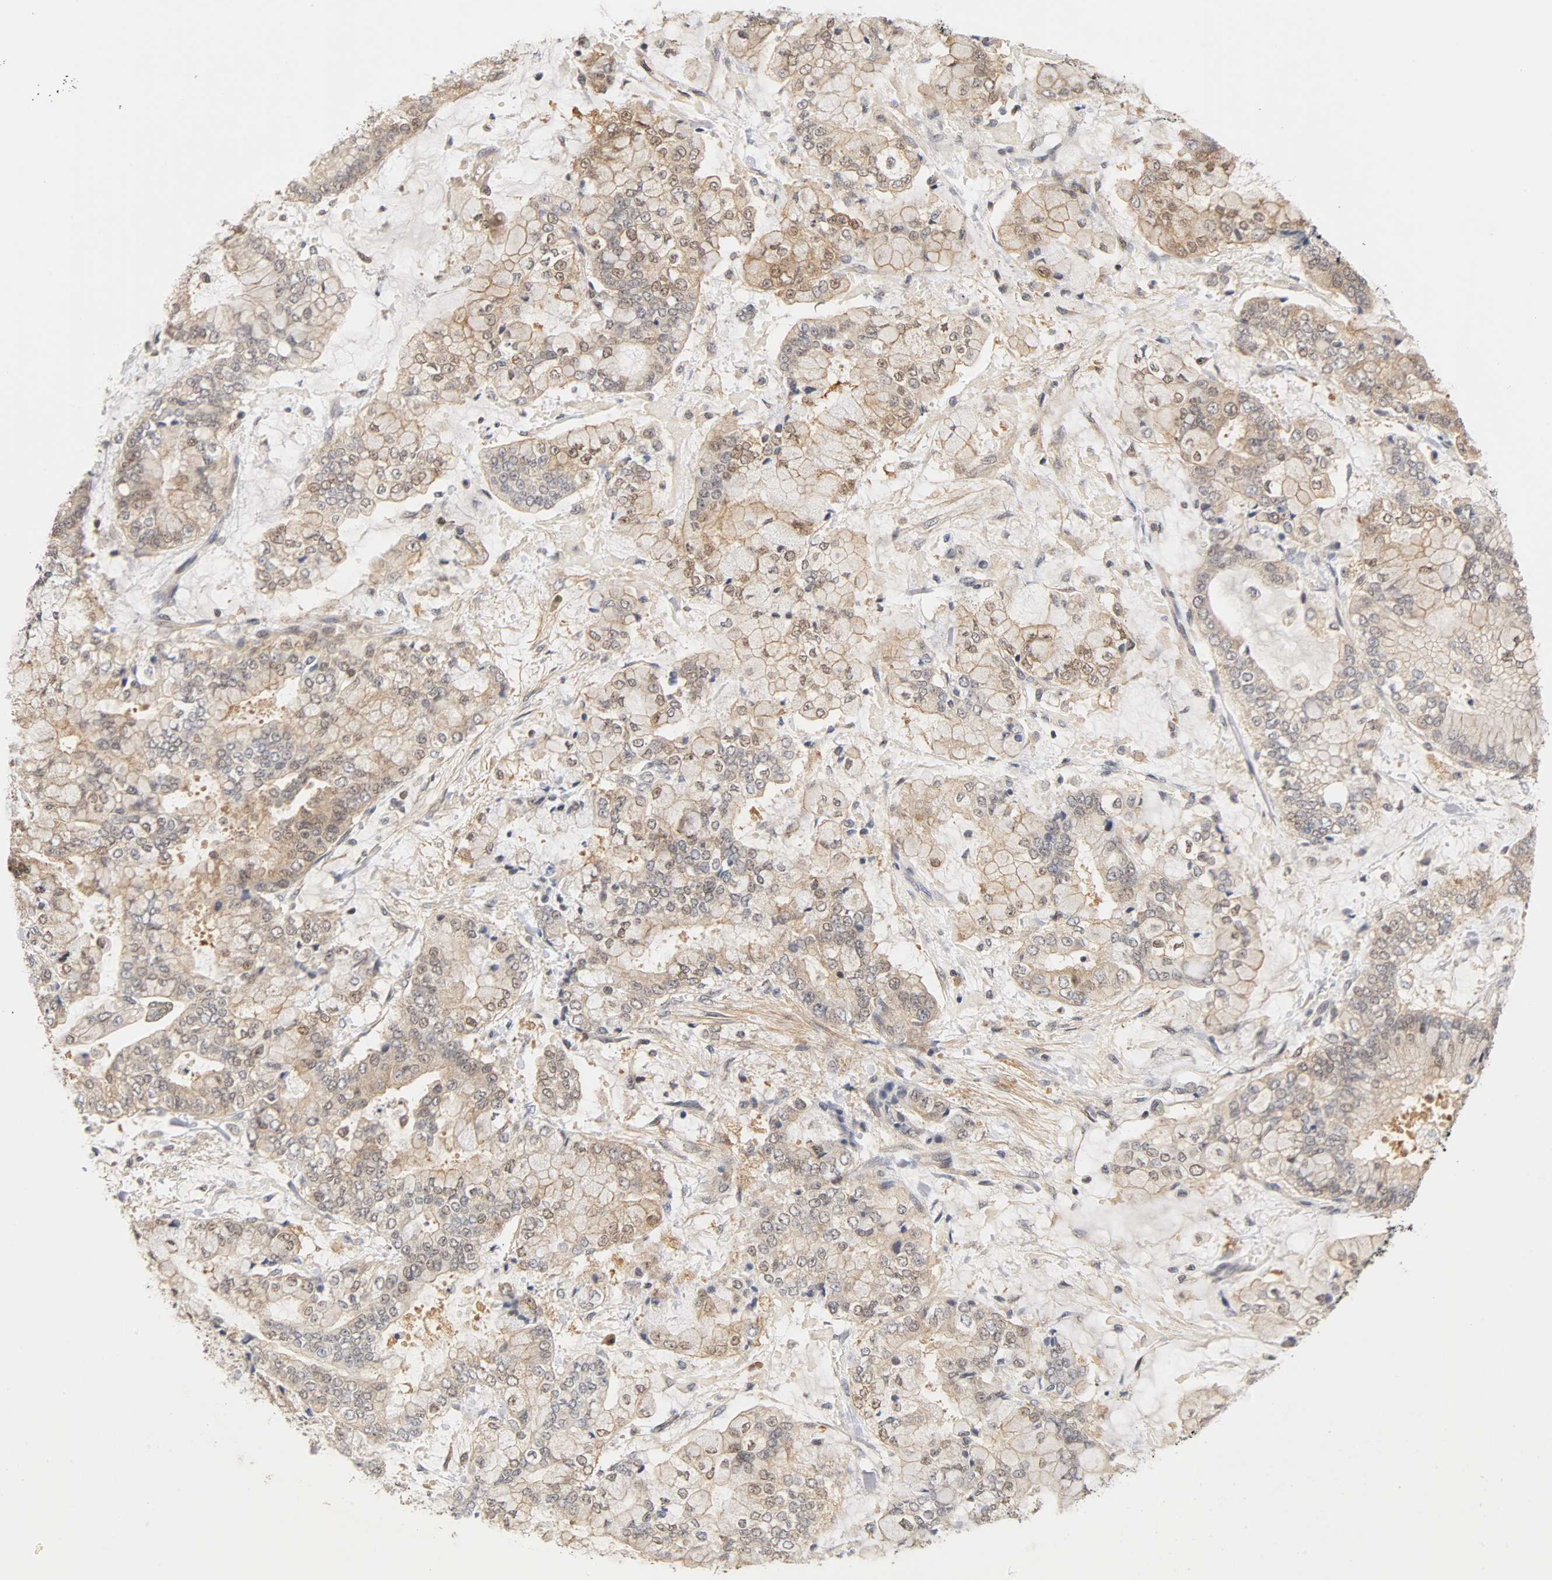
{"staining": {"intensity": "moderate", "quantity": "25%-75%", "location": "cytoplasmic/membranous,nuclear"}, "tissue": "stomach cancer", "cell_type": "Tumor cells", "image_type": "cancer", "snomed": [{"axis": "morphology", "description": "Normal tissue, NOS"}, {"axis": "morphology", "description": "Adenocarcinoma, NOS"}, {"axis": "topography", "description": "Stomach, upper"}, {"axis": "topography", "description": "Stomach"}], "caption": "Approximately 25%-75% of tumor cells in human stomach cancer show moderate cytoplasmic/membranous and nuclear protein staining as visualized by brown immunohistochemical staining.", "gene": "UBE2M", "patient": {"sex": "male", "age": 76}}